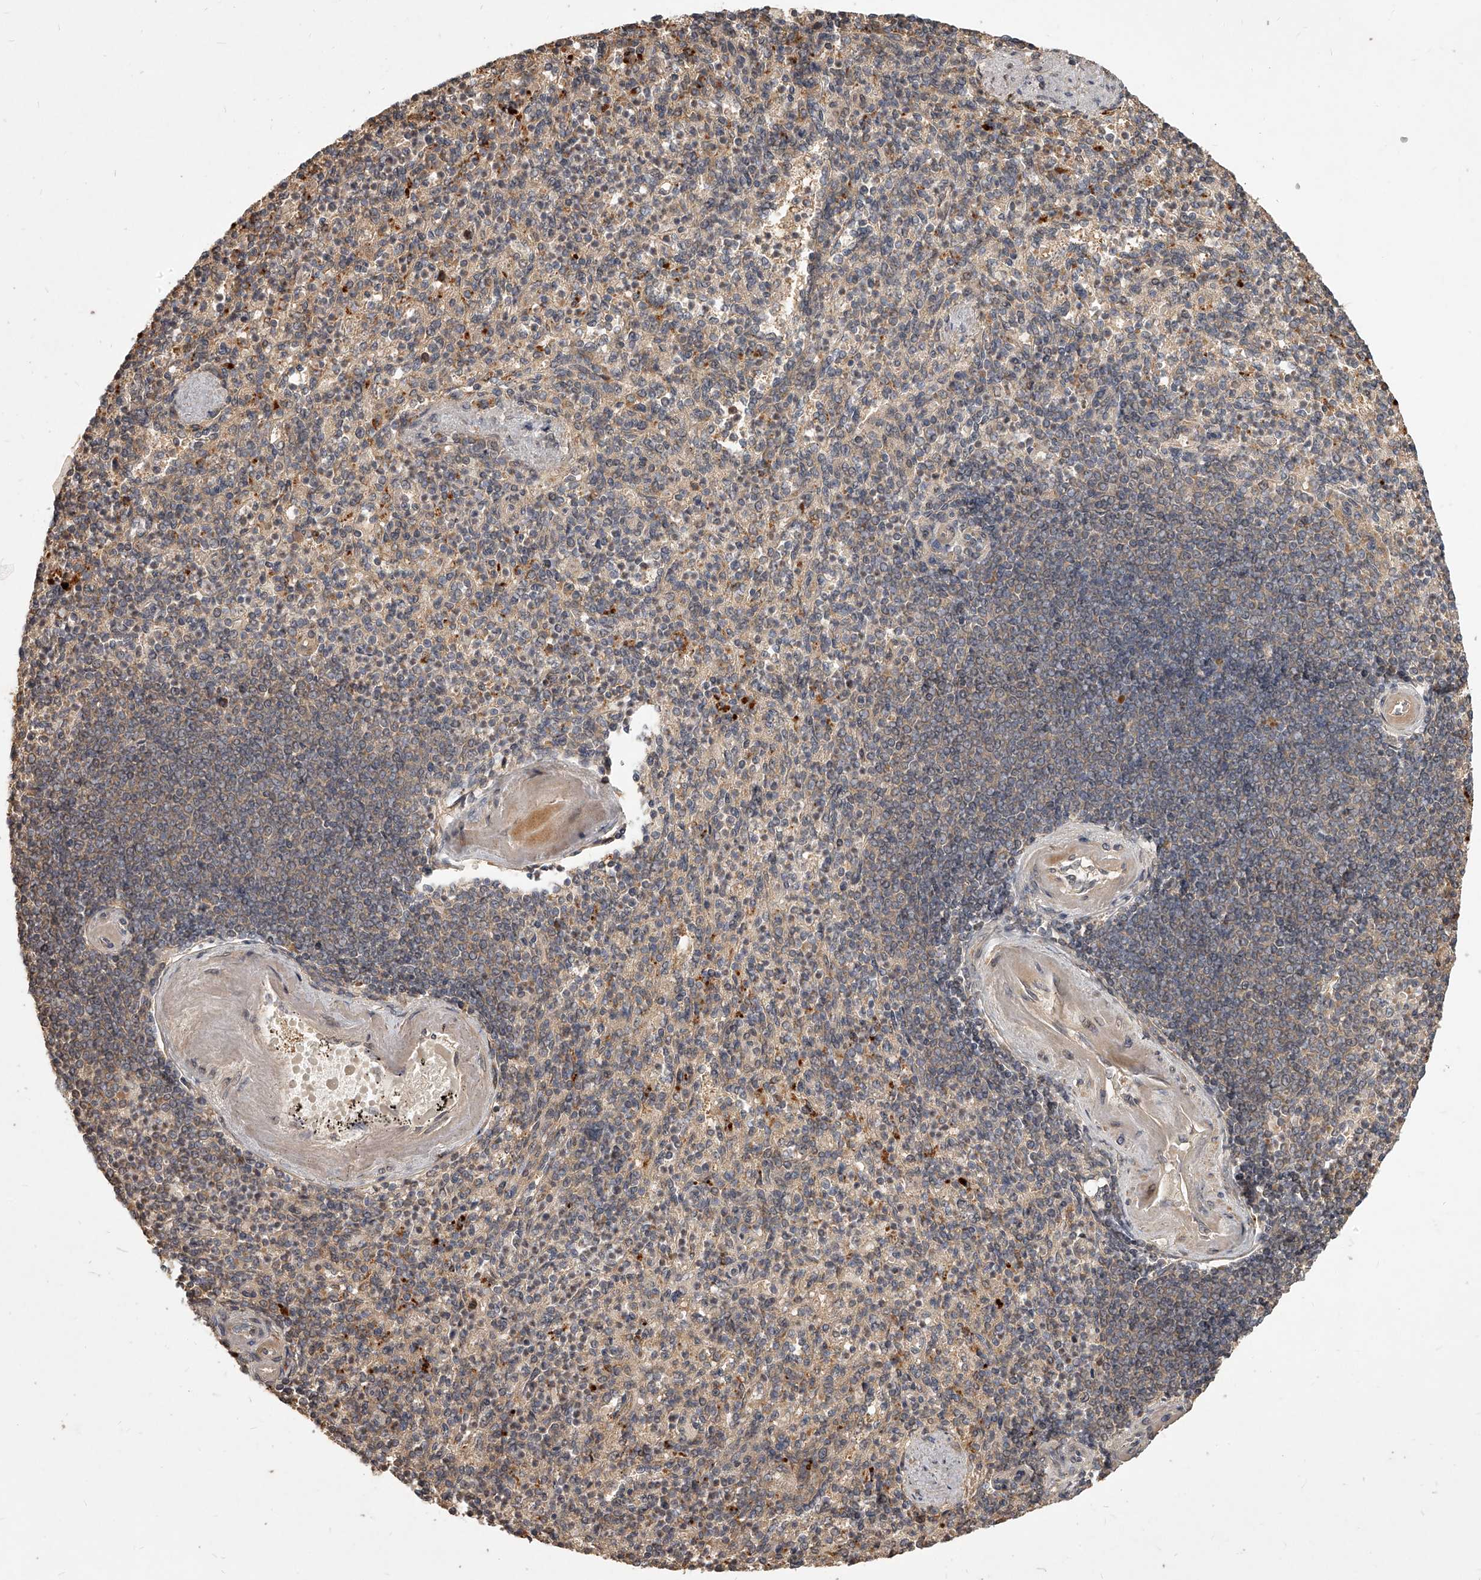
{"staining": {"intensity": "moderate", "quantity": "25%-75%", "location": "cytoplasmic/membranous"}, "tissue": "spleen", "cell_type": "Cells in red pulp", "image_type": "normal", "snomed": [{"axis": "morphology", "description": "Normal tissue, NOS"}, {"axis": "topography", "description": "Spleen"}], "caption": "This photomicrograph displays immunohistochemistry staining of benign human spleen, with medium moderate cytoplasmic/membranous positivity in about 25%-75% of cells in red pulp.", "gene": "SLC37A1", "patient": {"sex": "female", "age": 74}}